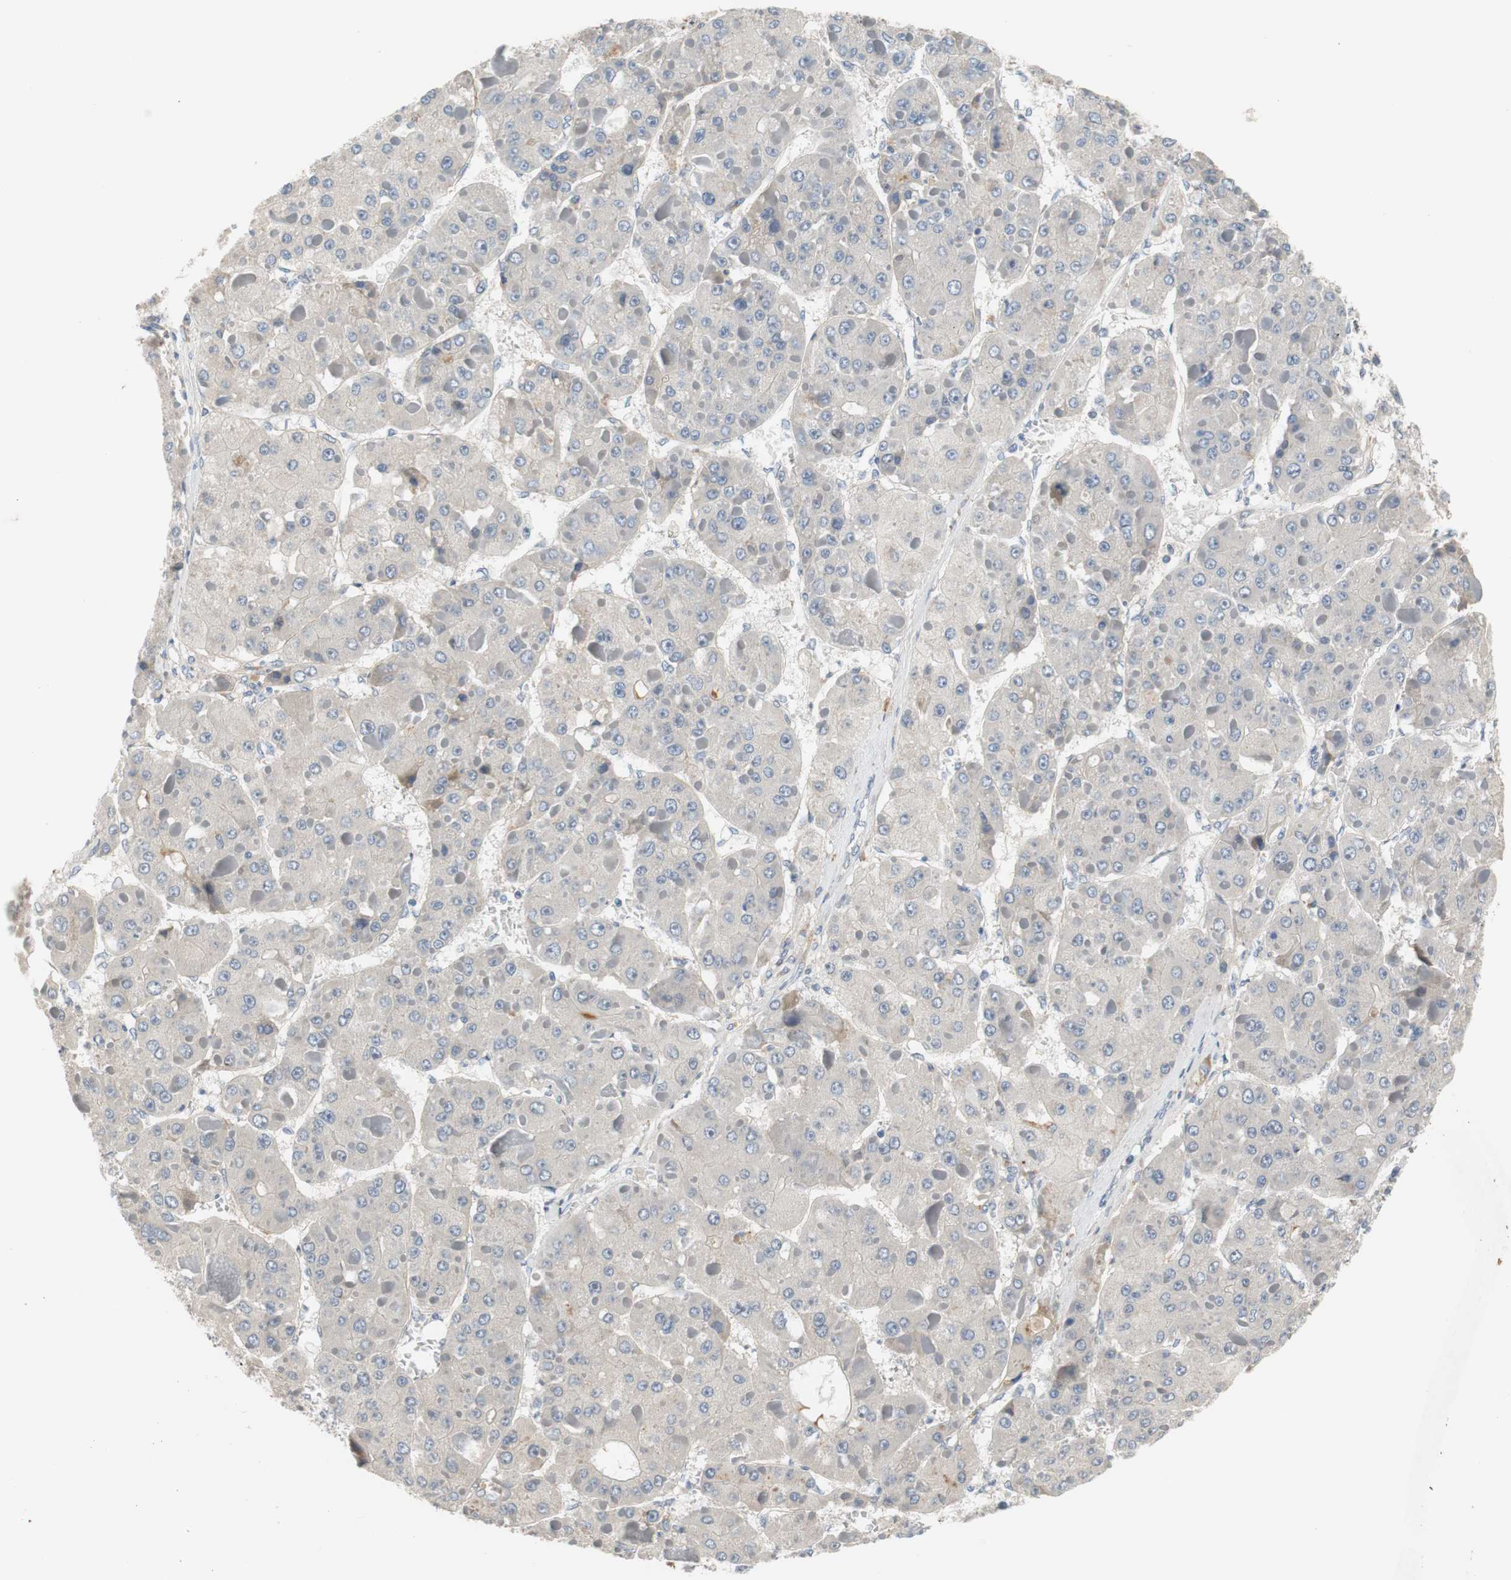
{"staining": {"intensity": "weak", "quantity": "25%-75%", "location": "cytoplasmic/membranous"}, "tissue": "liver cancer", "cell_type": "Tumor cells", "image_type": "cancer", "snomed": [{"axis": "morphology", "description": "Carcinoma, Hepatocellular, NOS"}, {"axis": "topography", "description": "Liver"}], "caption": "The histopathology image displays staining of hepatocellular carcinoma (liver), revealing weak cytoplasmic/membranous protein staining (brown color) within tumor cells.", "gene": "COL12A1", "patient": {"sex": "female", "age": 73}}